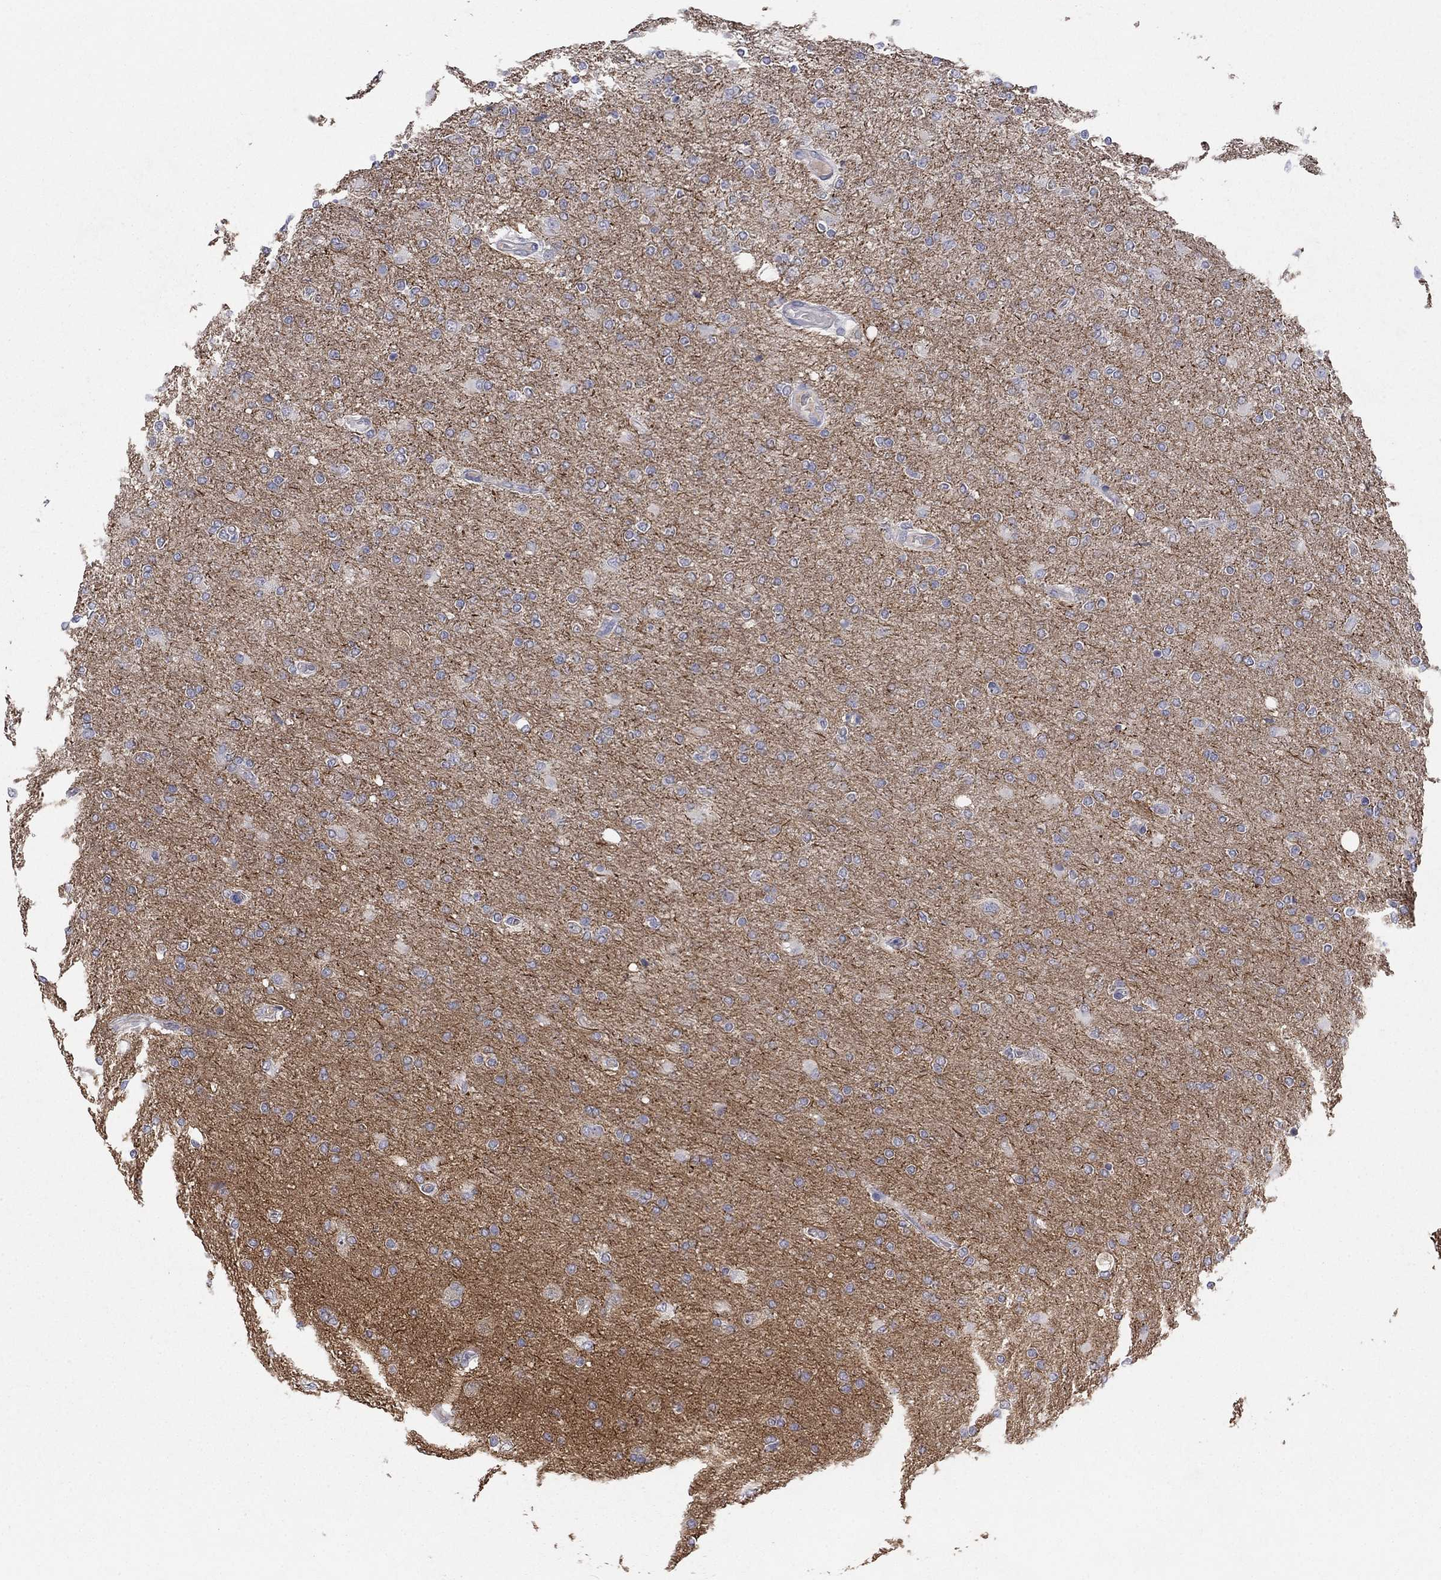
{"staining": {"intensity": "negative", "quantity": "none", "location": "none"}, "tissue": "glioma", "cell_type": "Tumor cells", "image_type": "cancer", "snomed": [{"axis": "morphology", "description": "Glioma, malignant, High grade"}, {"axis": "topography", "description": "Cerebral cortex"}], "caption": "Micrograph shows no protein positivity in tumor cells of malignant glioma (high-grade) tissue.", "gene": "AMN1", "patient": {"sex": "male", "age": 70}}